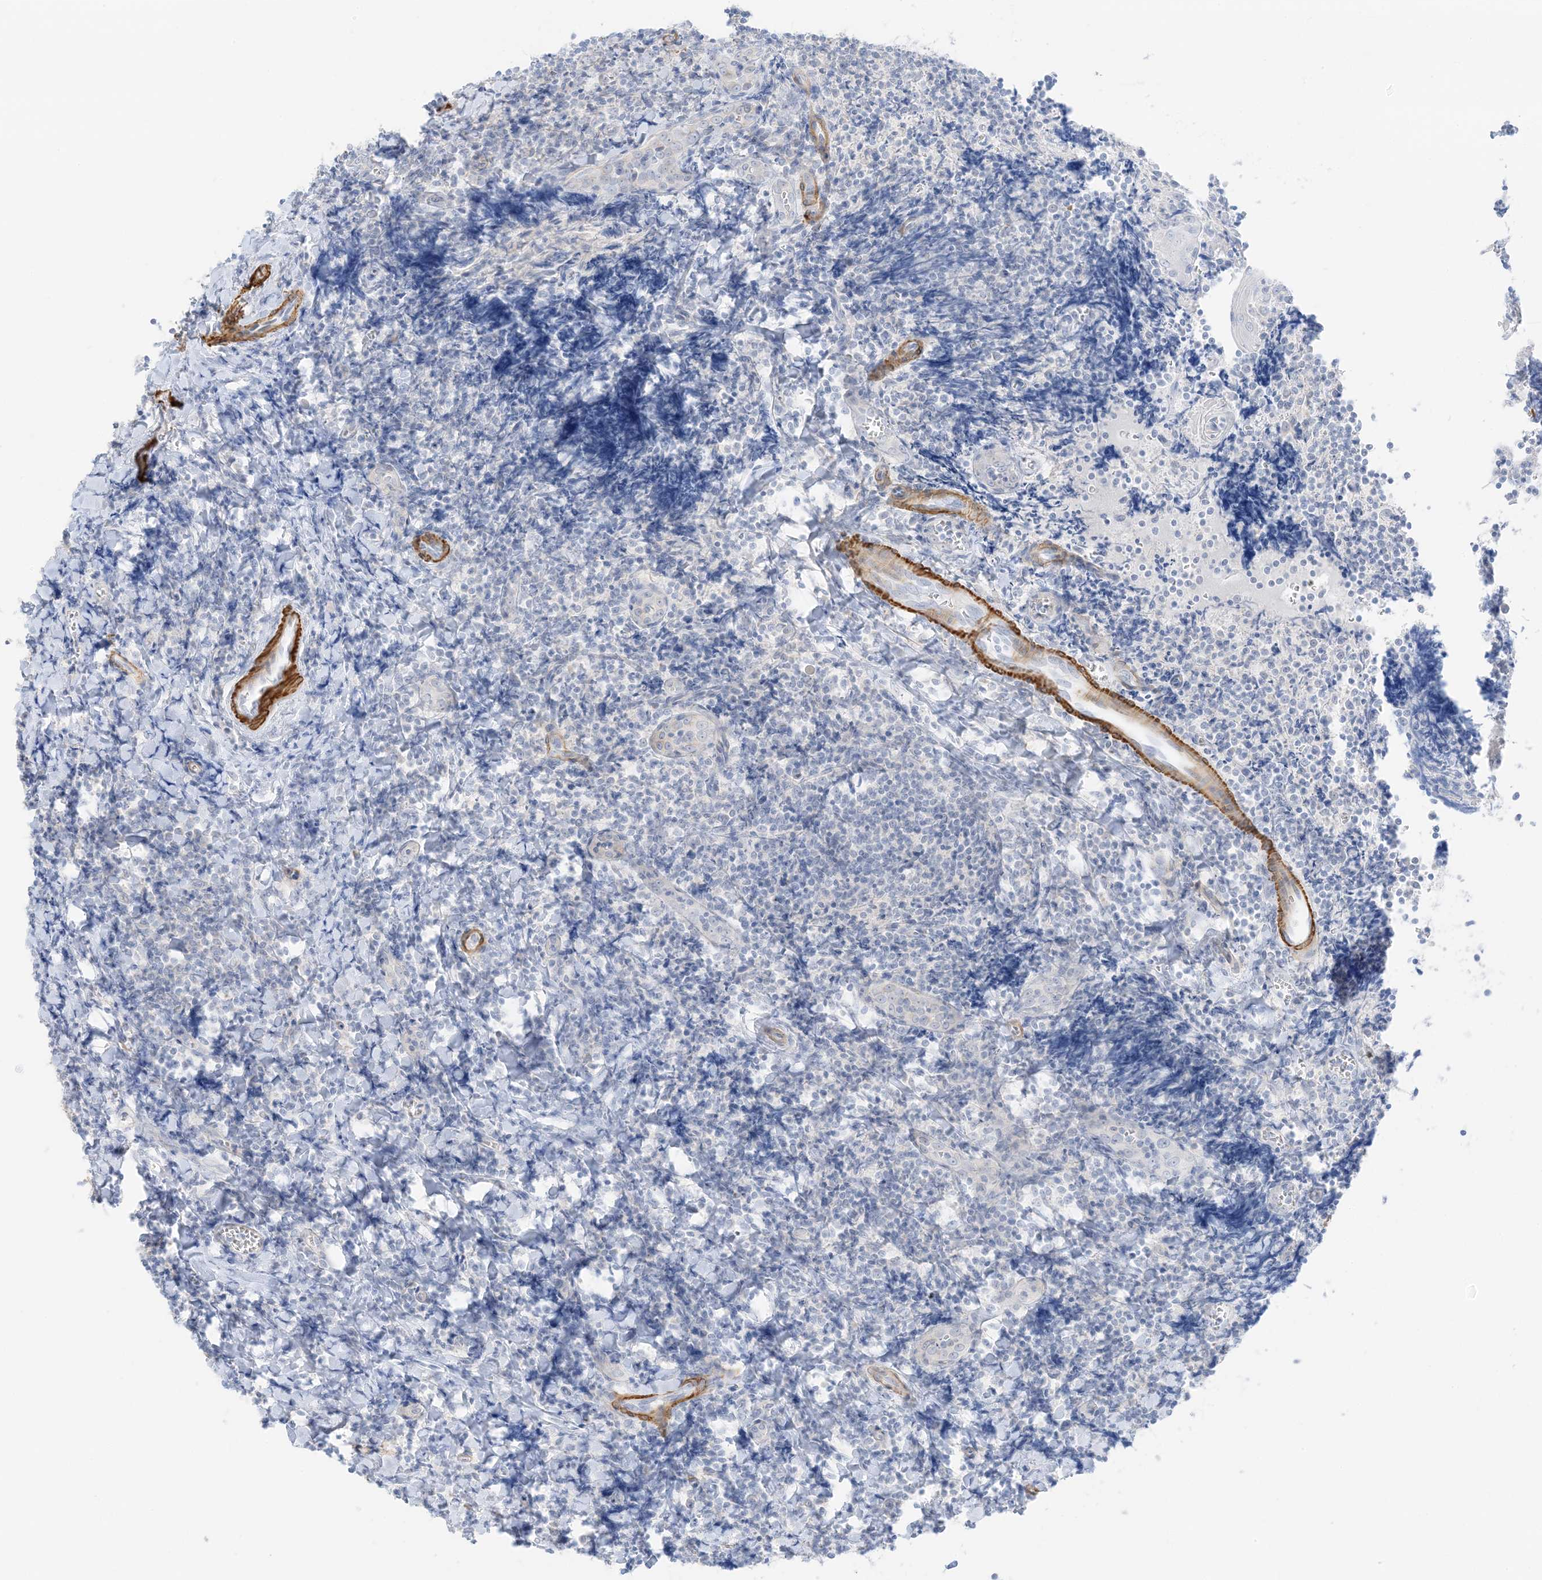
{"staining": {"intensity": "negative", "quantity": "none", "location": "none"}, "tissue": "tonsil", "cell_type": "Germinal center cells", "image_type": "normal", "snomed": [{"axis": "morphology", "description": "Normal tissue, NOS"}, {"axis": "topography", "description": "Tonsil"}], "caption": "Immunohistochemistry micrograph of unremarkable tonsil: tonsil stained with DAB (3,3'-diaminobenzidine) shows no significant protein staining in germinal center cells.", "gene": "SLC22A13", "patient": {"sex": "male", "age": 27}}